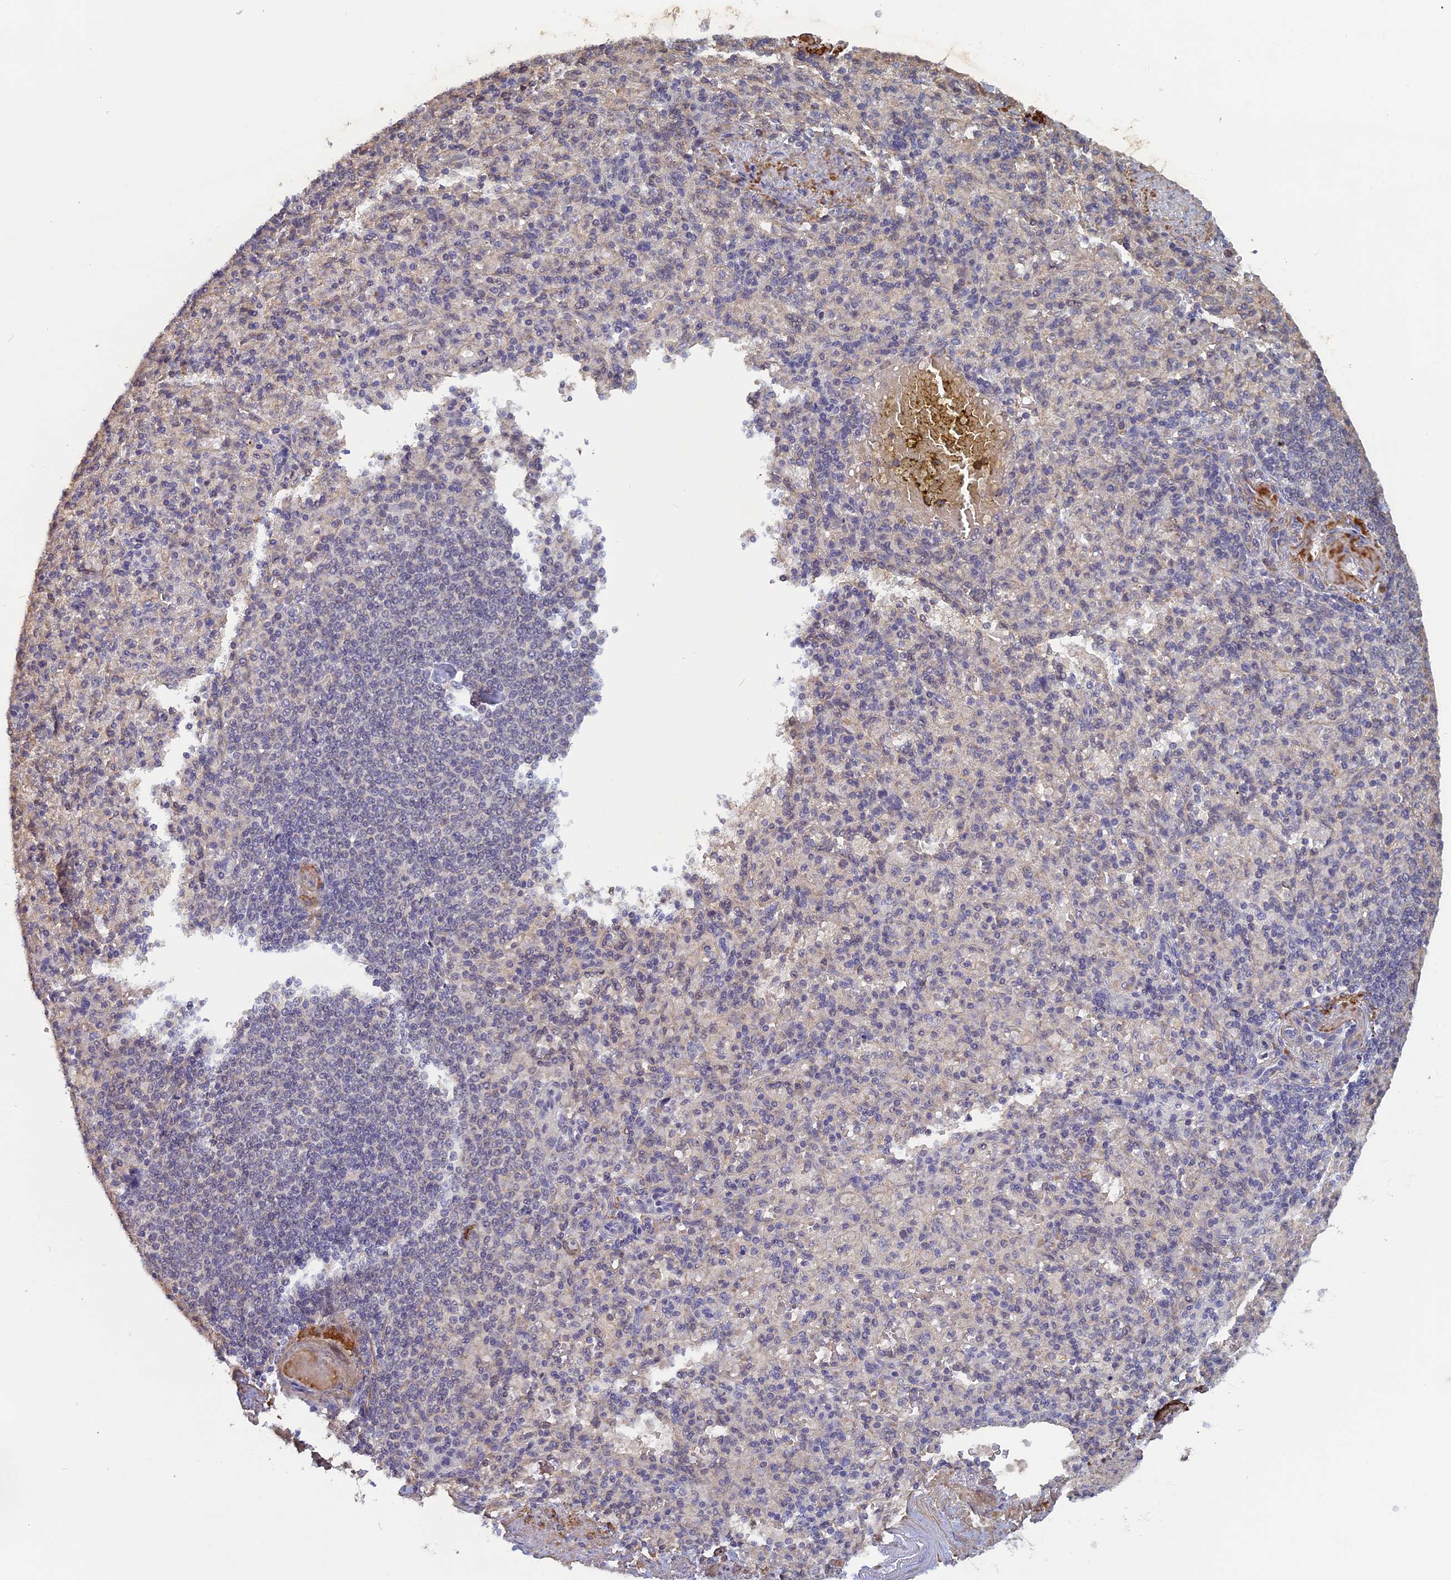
{"staining": {"intensity": "negative", "quantity": "none", "location": "none"}, "tissue": "spleen", "cell_type": "Cells in red pulp", "image_type": "normal", "snomed": [{"axis": "morphology", "description": "Normal tissue, NOS"}, {"axis": "topography", "description": "Spleen"}], "caption": "The image displays no staining of cells in red pulp in unremarkable spleen.", "gene": "FAM98C", "patient": {"sex": "female", "age": 74}}